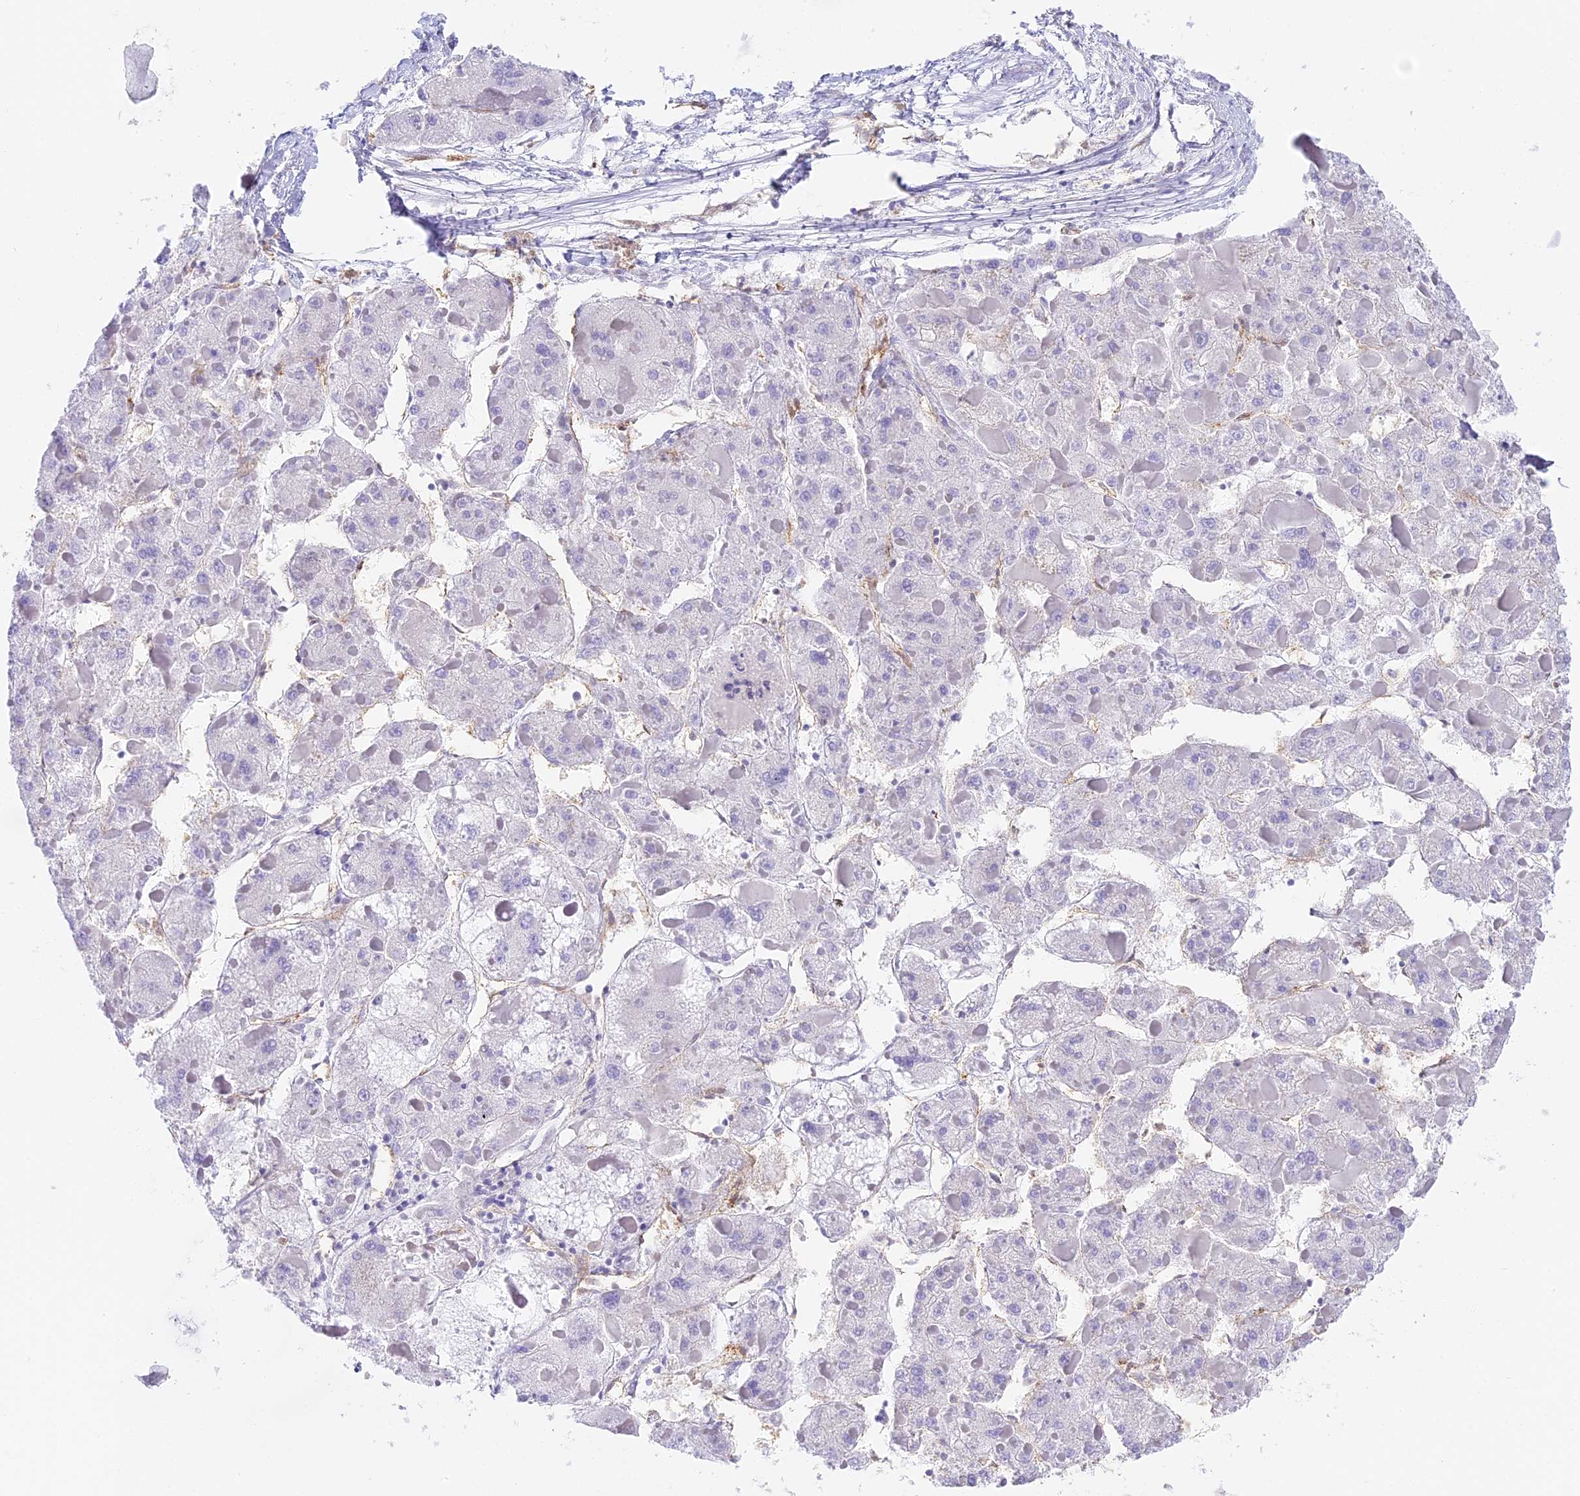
{"staining": {"intensity": "negative", "quantity": "none", "location": "none"}, "tissue": "liver cancer", "cell_type": "Tumor cells", "image_type": "cancer", "snomed": [{"axis": "morphology", "description": "Carcinoma, Hepatocellular, NOS"}, {"axis": "topography", "description": "Liver"}], "caption": "The IHC image has no significant expression in tumor cells of hepatocellular carcinoma (liver) tissue.", "gene": "HOMER3", "patient": {"sex": "female", "age": 73}}